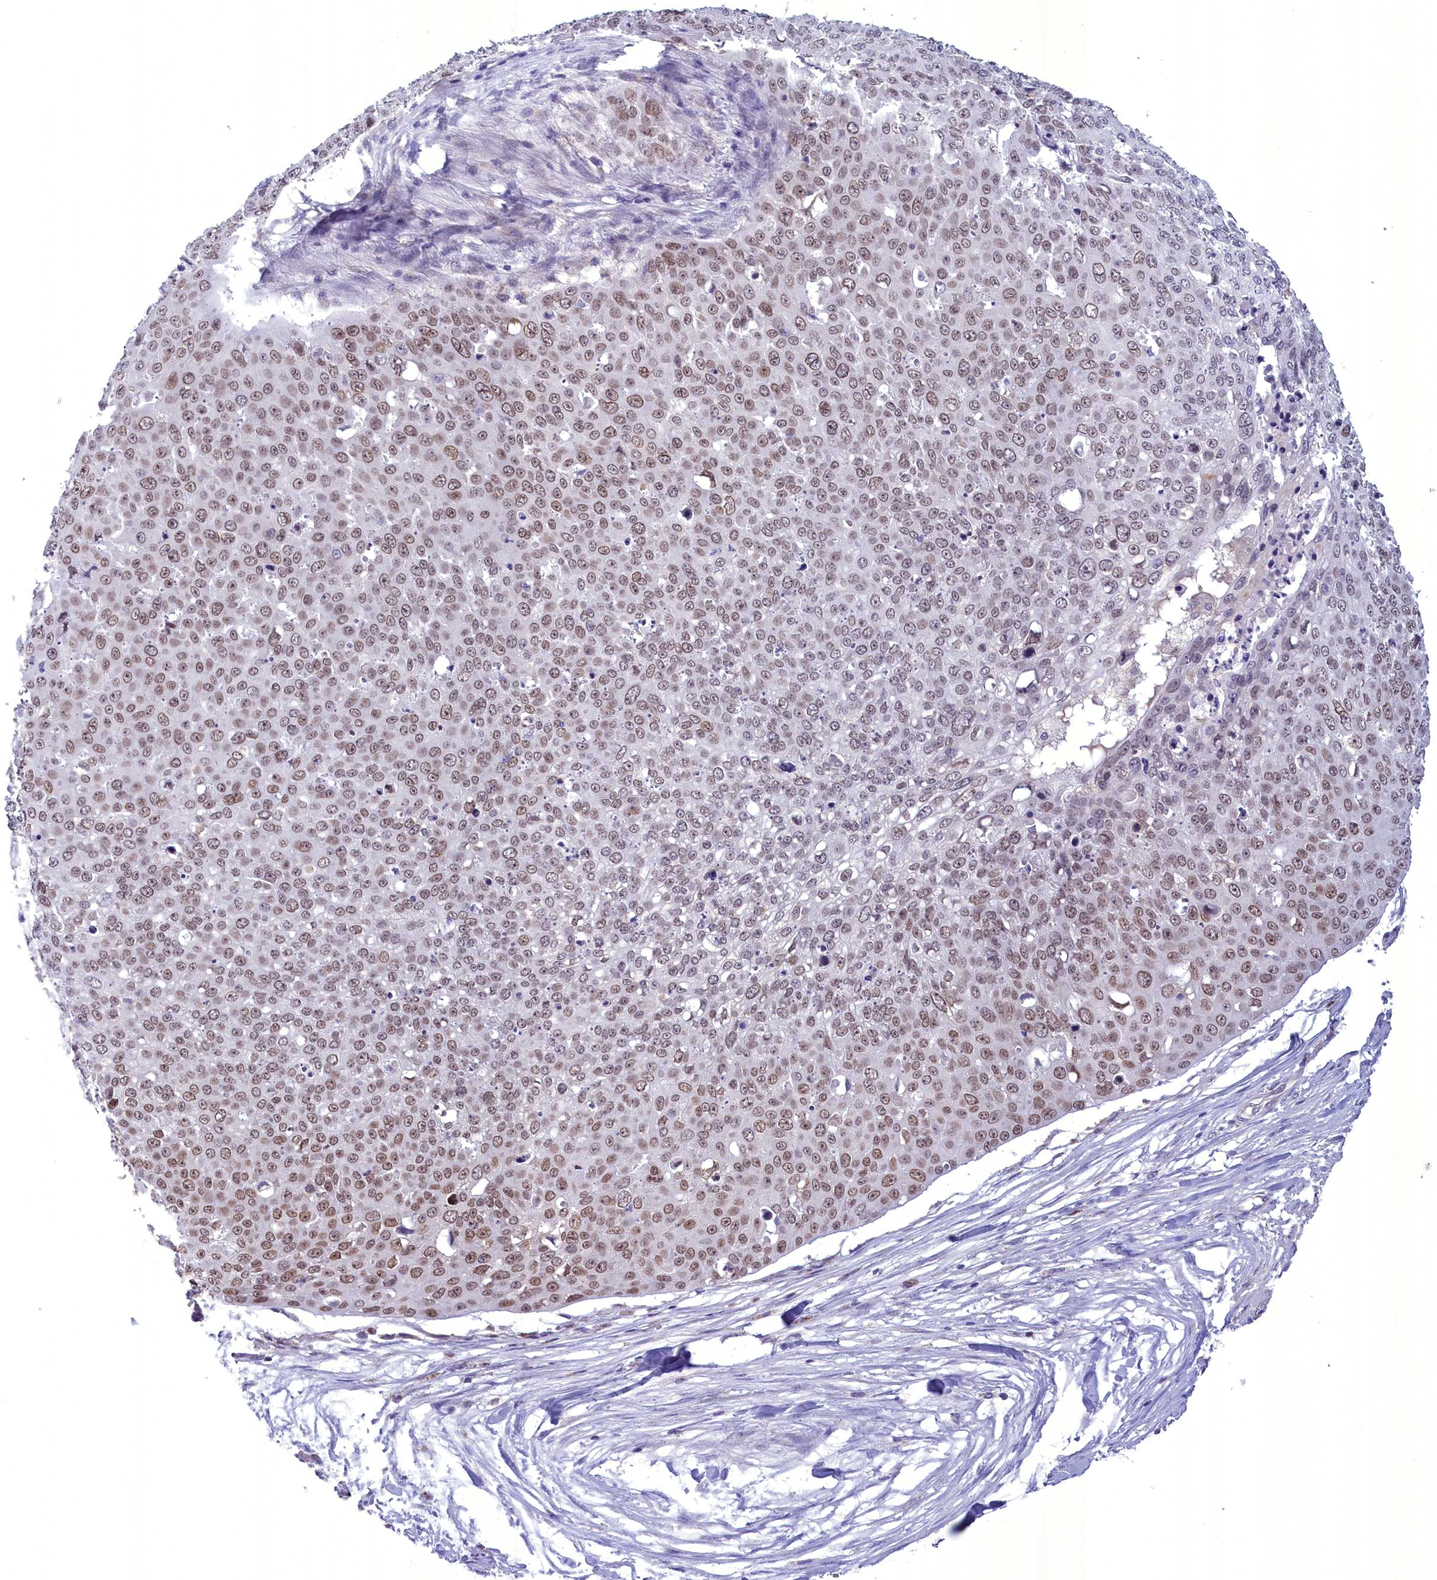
{"staining": {"intensity": "moderate", "quantity": ">75%", "location": "nuclear"}, "tissue": "skin cancer", "cell_type": "Tumor cells", "image_type": "cancer", "snomed": [{"axis": "morphology", "description": "Squamous cell carcinoma, NOS"}, {"axis": "topography", "description": "Skin"}], "caption": "Immunohistochemical staining of human skin cancer (squamous cell carcinoma) demonstrates medium levels of moderate nuclear staining in approximately >75% of tumor cells. The staining is performed using DAB (3,3'-diaminobenzidine) brown chromogen to label protein expression. The nuclei are counter-stained blue using hematoxylin.", "gene": "FAM149B1", "patient": {"sex": "male", "age": 71}}